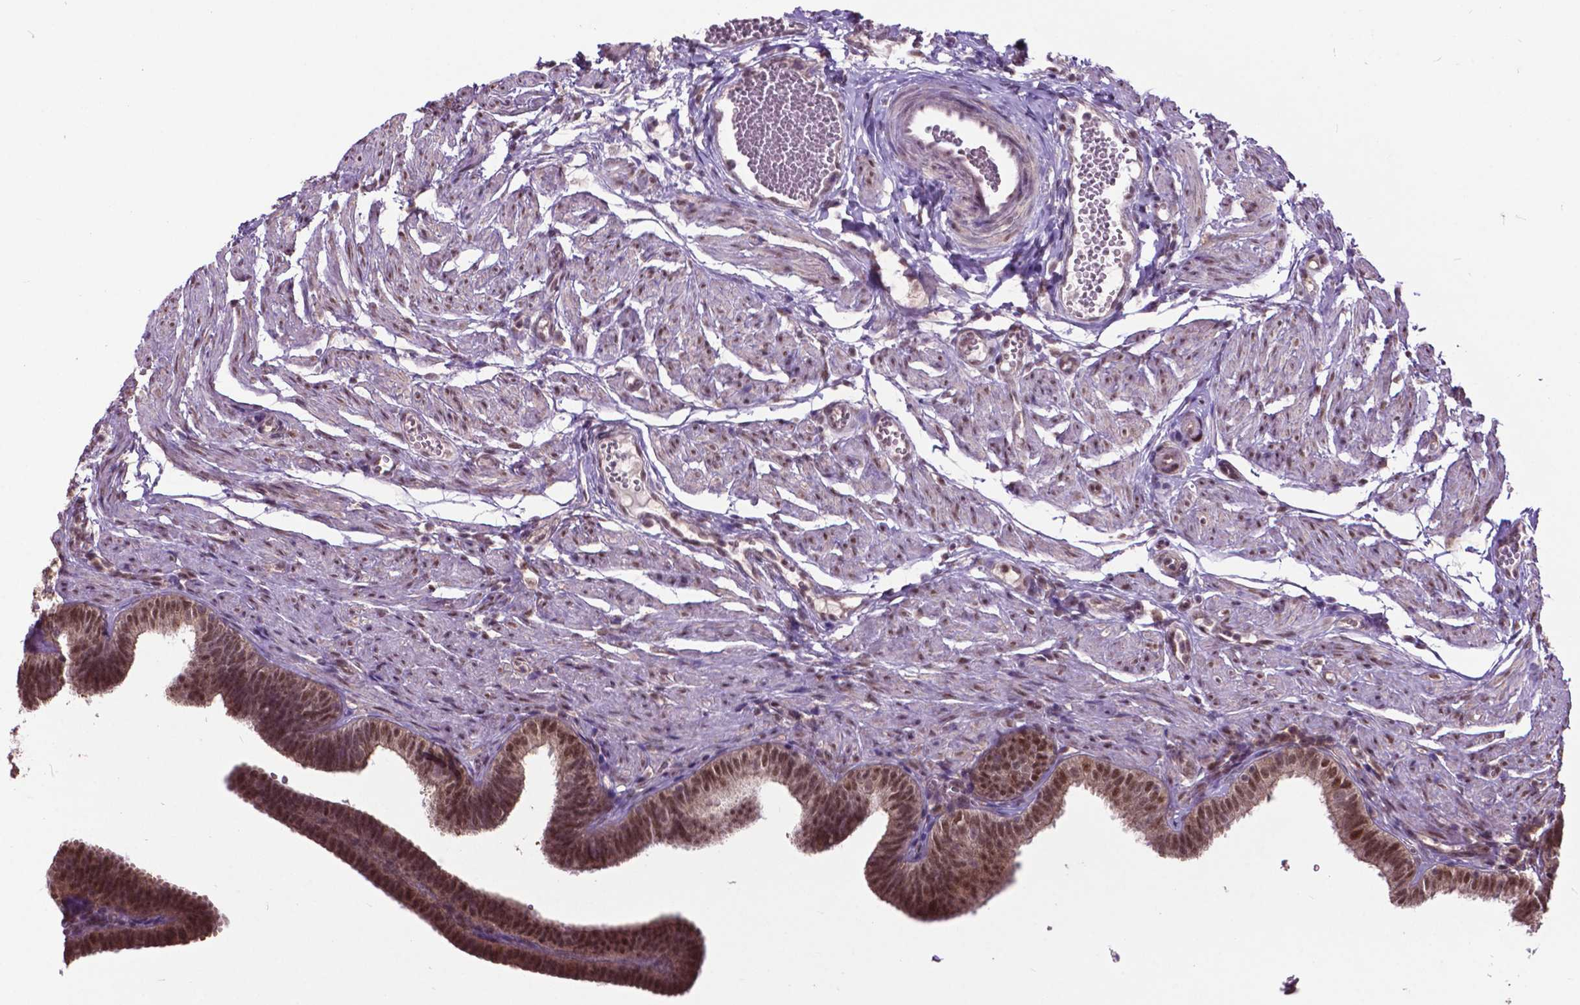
{"staining": {"intensity": "moderate", "quantity": ">75%", "location": "cytoplasmic/membranous,nuclear"}, "tissue": "fallopian tube", "cell_type": "Glandular cells", "image_type": "normal", "snomed": [{"axis": "morphology", "description": "Normal tissue, NOS"}, {"axis": "topography", "description": "Fallopian tube"}], "caption": "Immunohistochemistry staining of unremarkable fallopian tube, which shows medium levels of moderate cytoplasmic/membranous,nuclear staining in approximately >75% of glandular cells indicating moderate cytoplasmic/membranous,nuclear protein staining. The staining was performed using DAB (3,3'-diaminobenzidine) (brown) for protein detection and nuclei were counterstained in hematoxylin (blue).", "gene": "FAF1", "patient": {"sex": "female", "age": 25}}